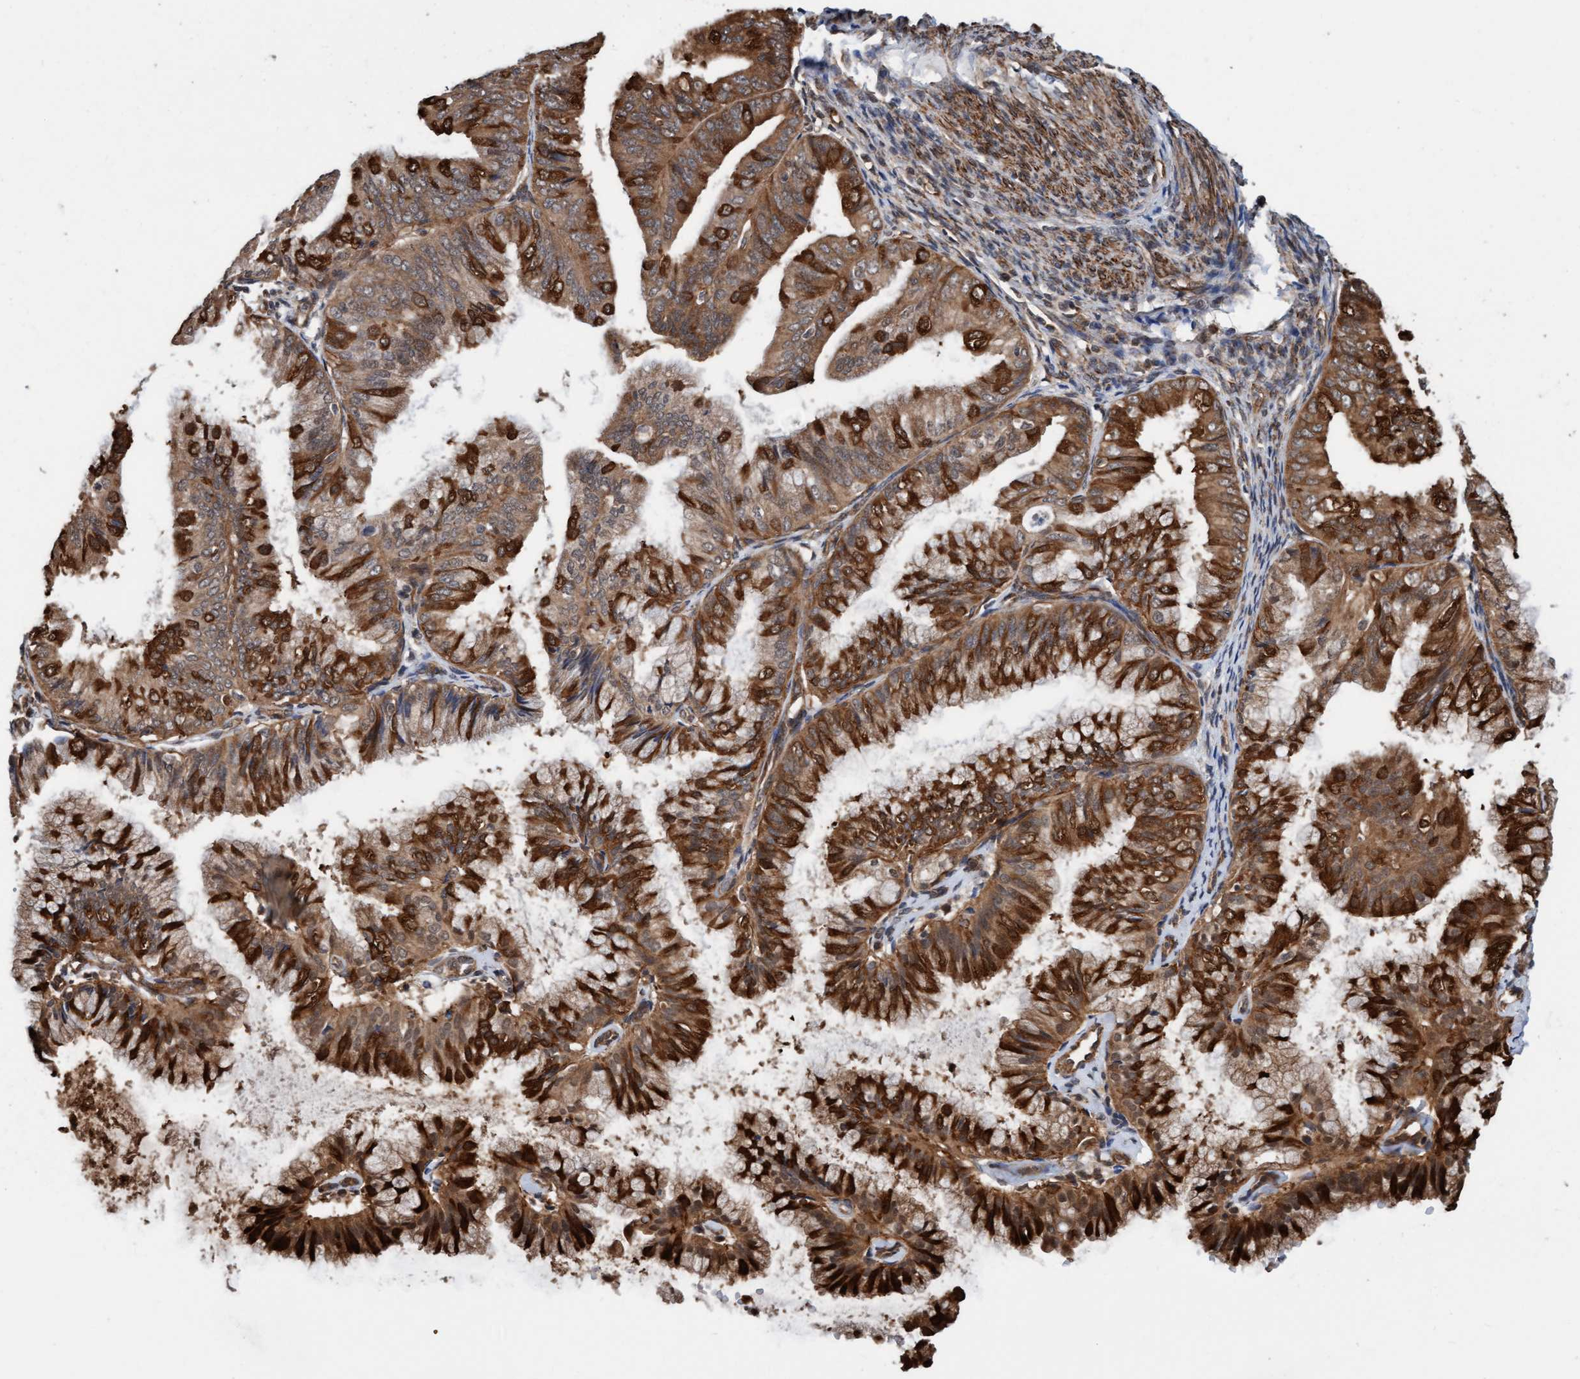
{"staining": {"intensity": "strong", "quantity": ">75%", "location": "cytoplasmic/membranous"}, "tissue": "endometrial cancer", "cell_type": "Tumor cells", "image_type": "cancer", "snomed": [{"axis": "morphology", "description": "Adenocarcinoma, NOS"}, {"axis": "topography", "description": "Endometrium"}], "caption": "About >75% of tumor cells in endometrial cancer (adenocarcinoma) demonstrate strong cytoplasmic/membranous protein expression as visualized by brown immunohistochemical staining.", "gene": "STXBP4", "patient": {"sex": "female", "age": 63}}